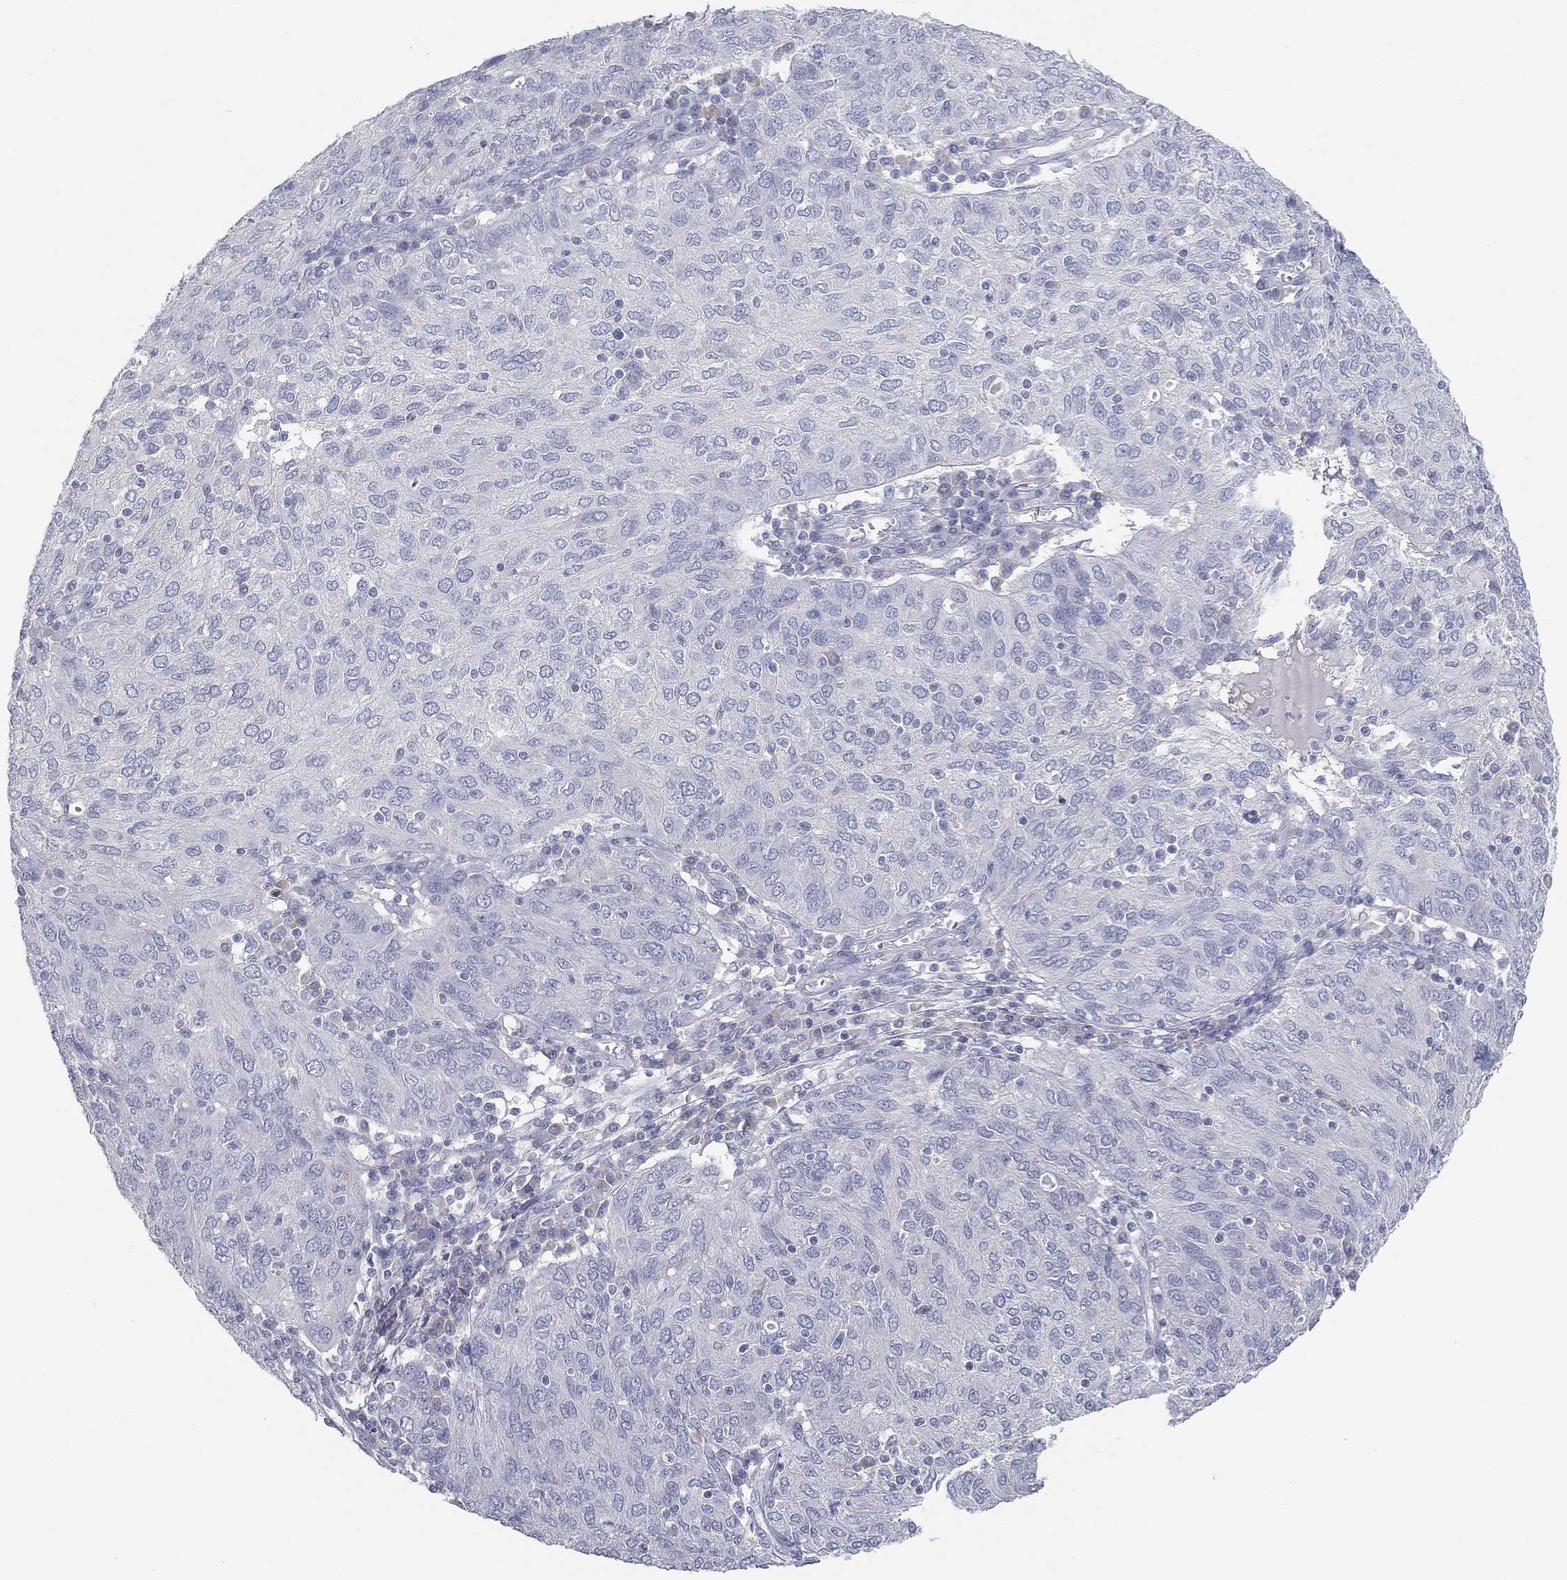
{"staining": {"intensity": "negative", "quantity": "none", "location": "none"}, "tissue": "ovarian cancer", "cell_type": "Tumor cells", "image_type": "cancer", "snomed": [{"axis": "morphology", "description": "Carcinoma, endometroid"}, {"axis": "topography", "description": "Ovary"}], "caption": "IHC photomicrograph of ovarian cancer (endometroid carcinoma) stained for a protein (brown), which shows no staining in tumor cells.", "gene": "CPT1B", "patient": {"sex": "female", "age": 50}}